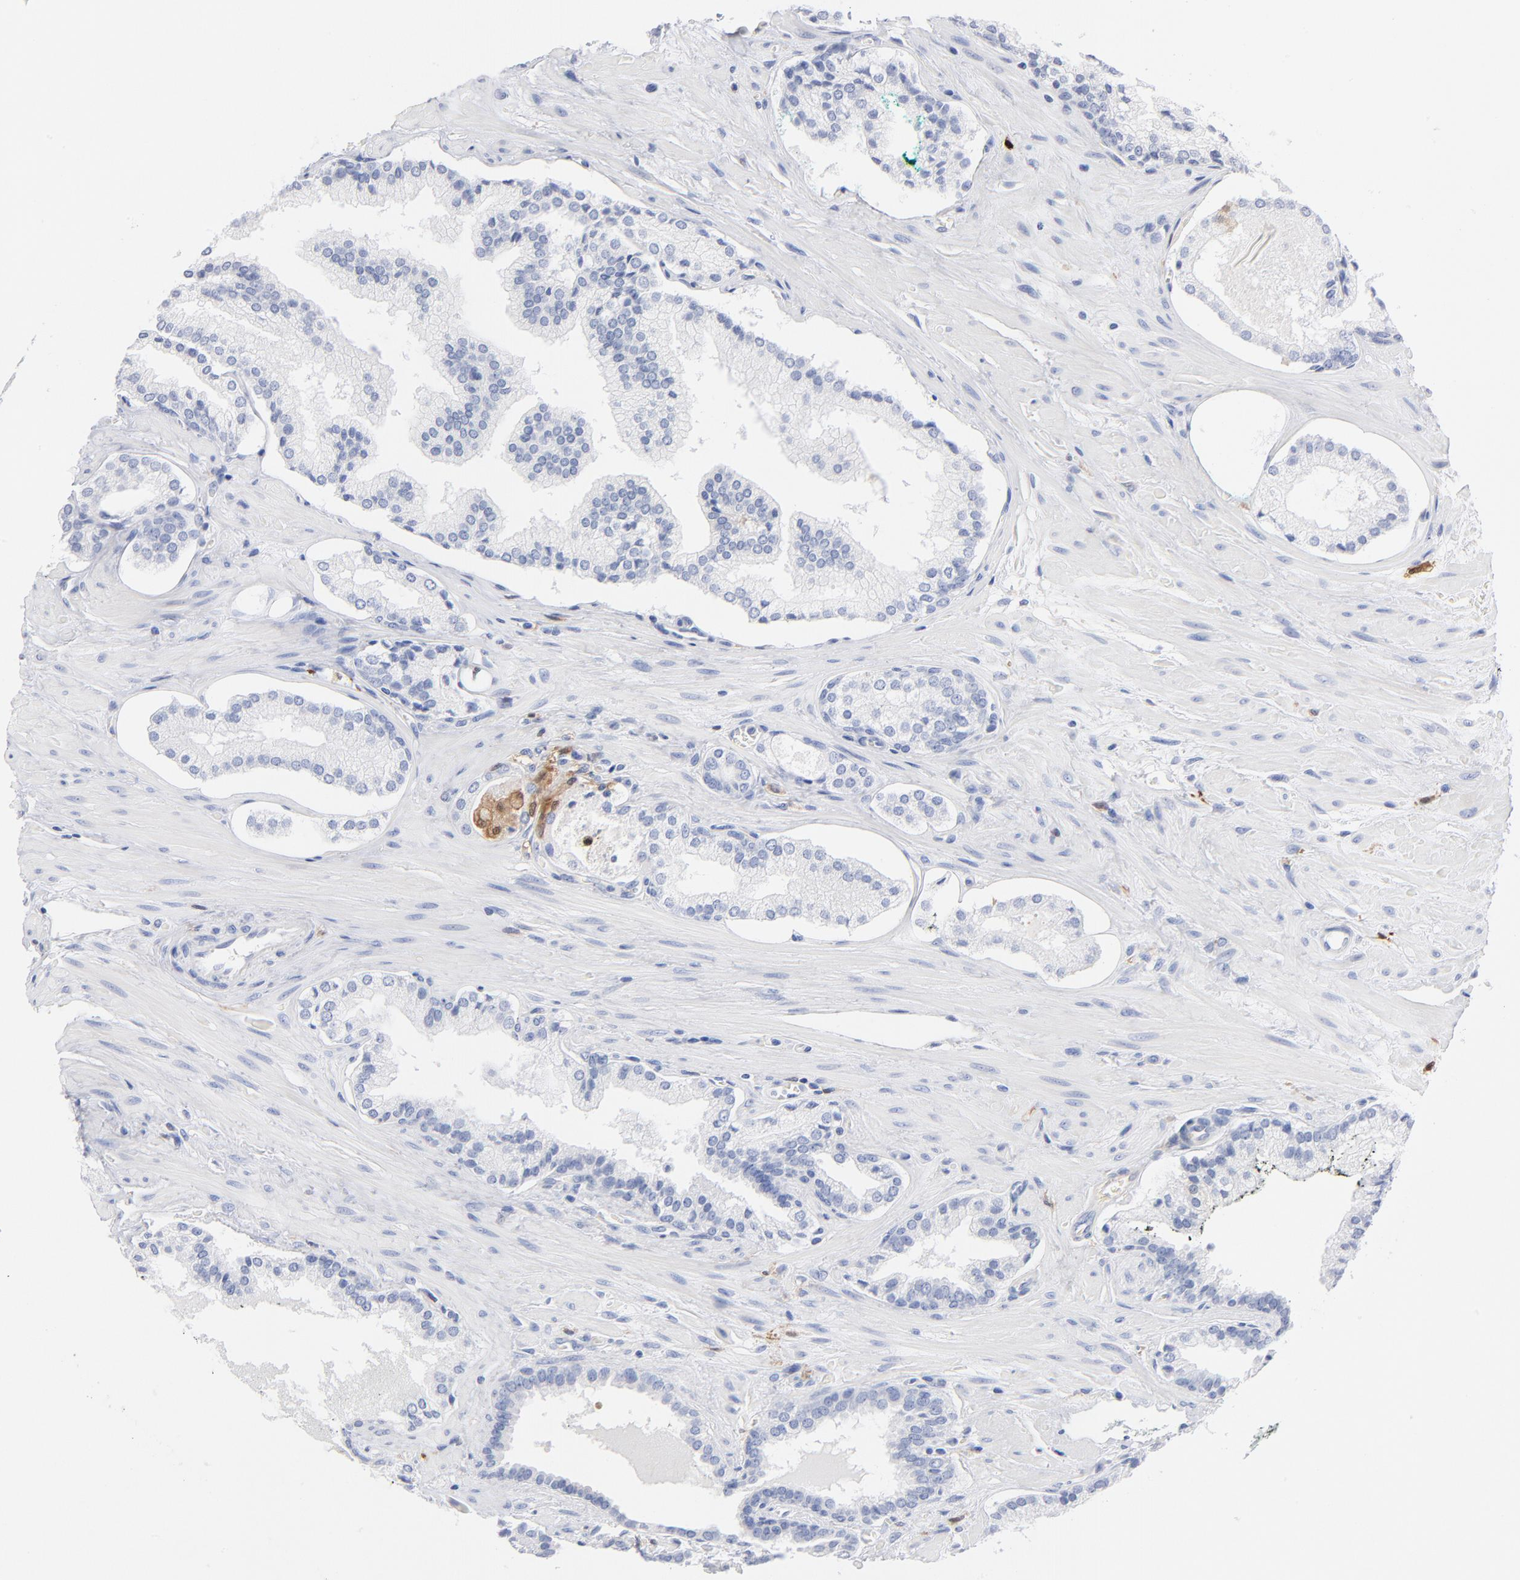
{"staining": {"intensity": "negative", "quantity": "none", "location": "none"}, "tissue": "prostate cancer", "cell_type": "Tumor cells", "image_type": "cancer", "snomed": [{"axis": "morphology", "description": "Adenocarcinoma, Medium grade"}, {"axis": "topography", "description": "Prostate"}], "caption": "This is an IHC histopathology image of prostate adenocarcinoma (medium-grade). There is no staining in tumor cells.", "gene": "IFIT2", "patient": {"sex": "male", "age": 60}}